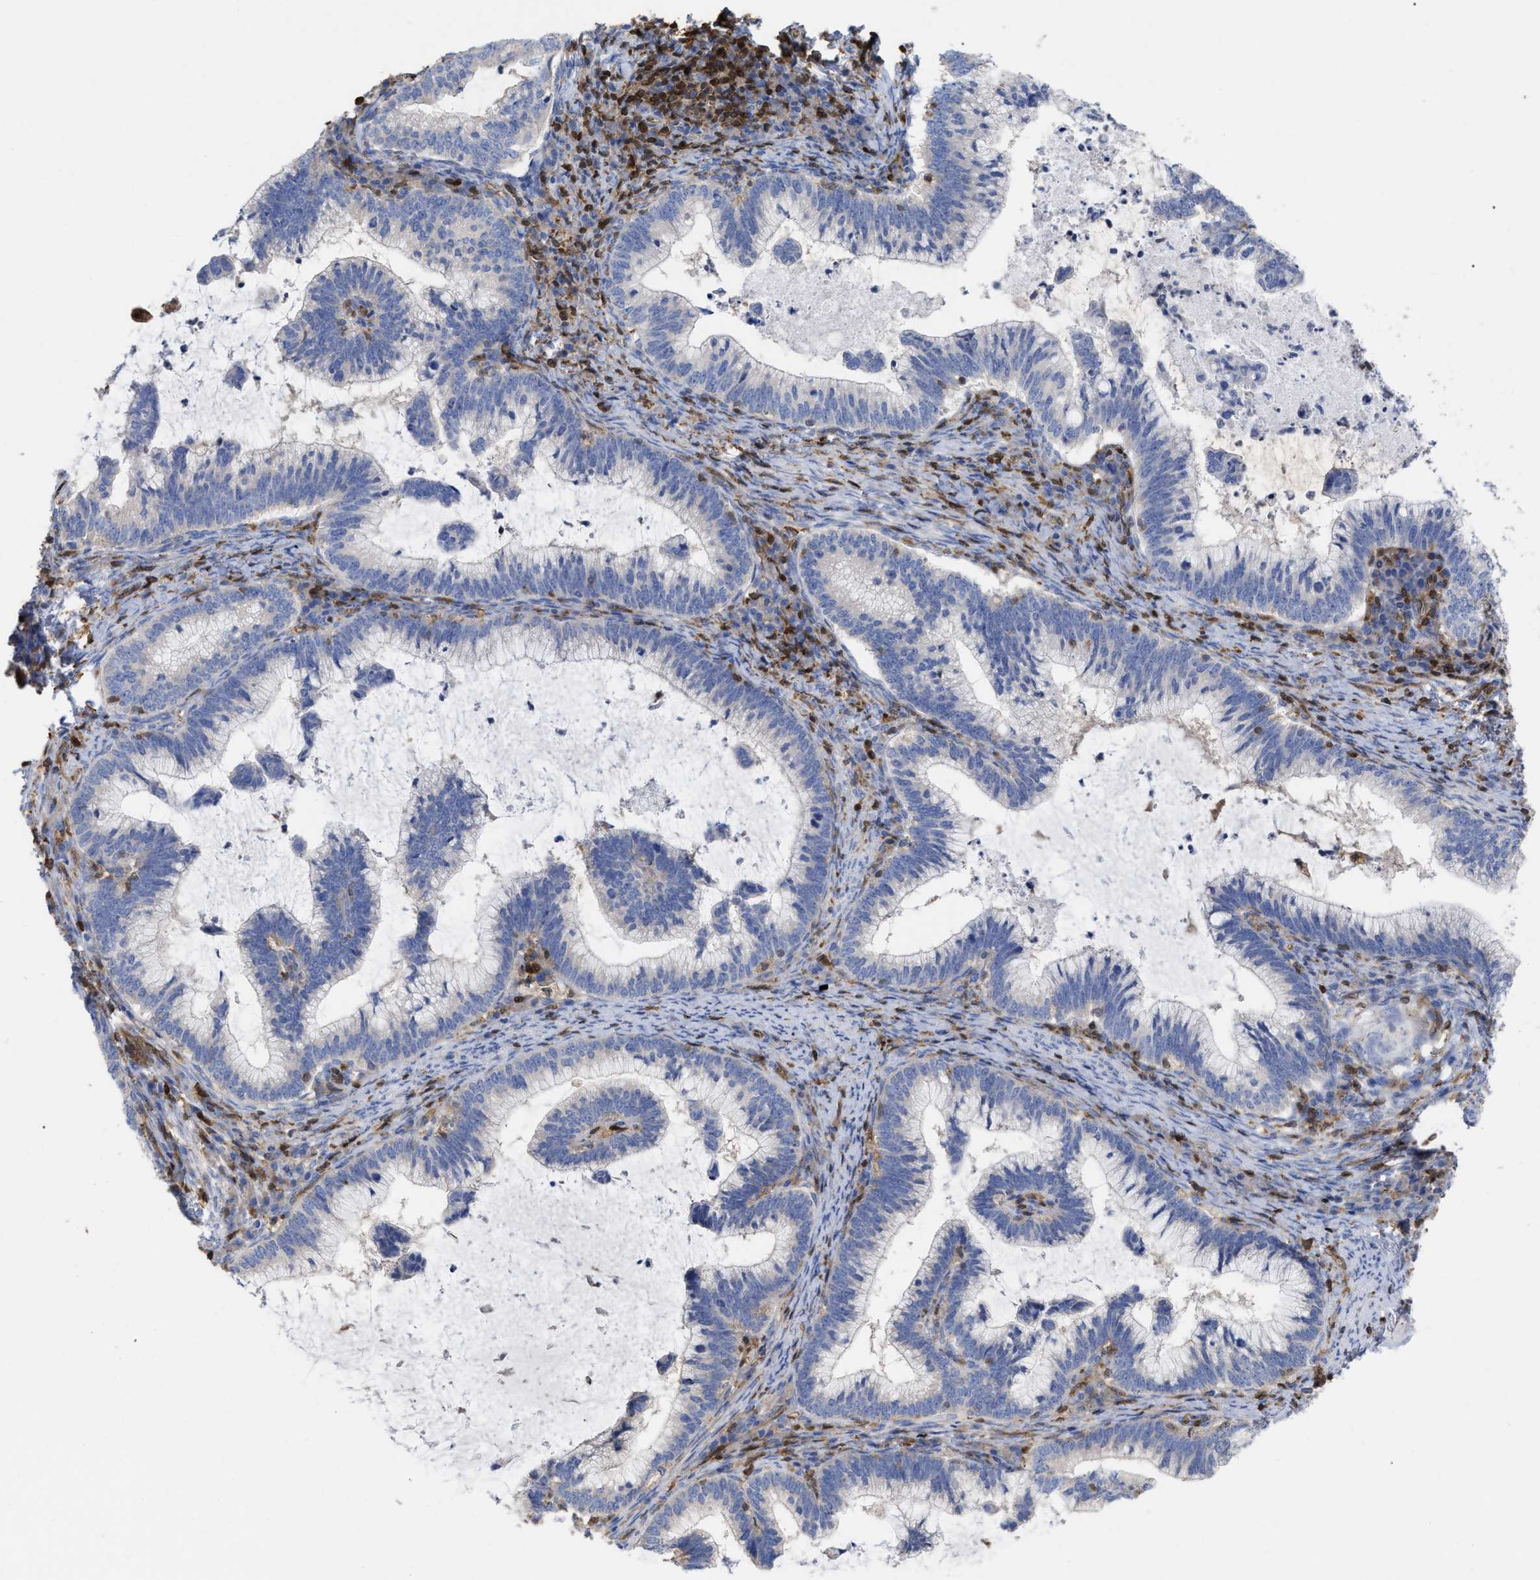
{"staining": {"intensity": "negative", "quantity": "none", "location": "none"}, "tissue": "cervical cancer", "cell_type": "Tumor cells", "image_type": "cancer", "snomed": [{"axis": "morphology", "description": "Adenocarcinoma, NOS"}, {"axis": "topography", "description": "Cervix"}], "caption": "Tumor cells are negative for protein expression in human cervical adenocarcinoma.", "gene": "GIMAP4", "patient": {"sex": "female", "age": 36}}